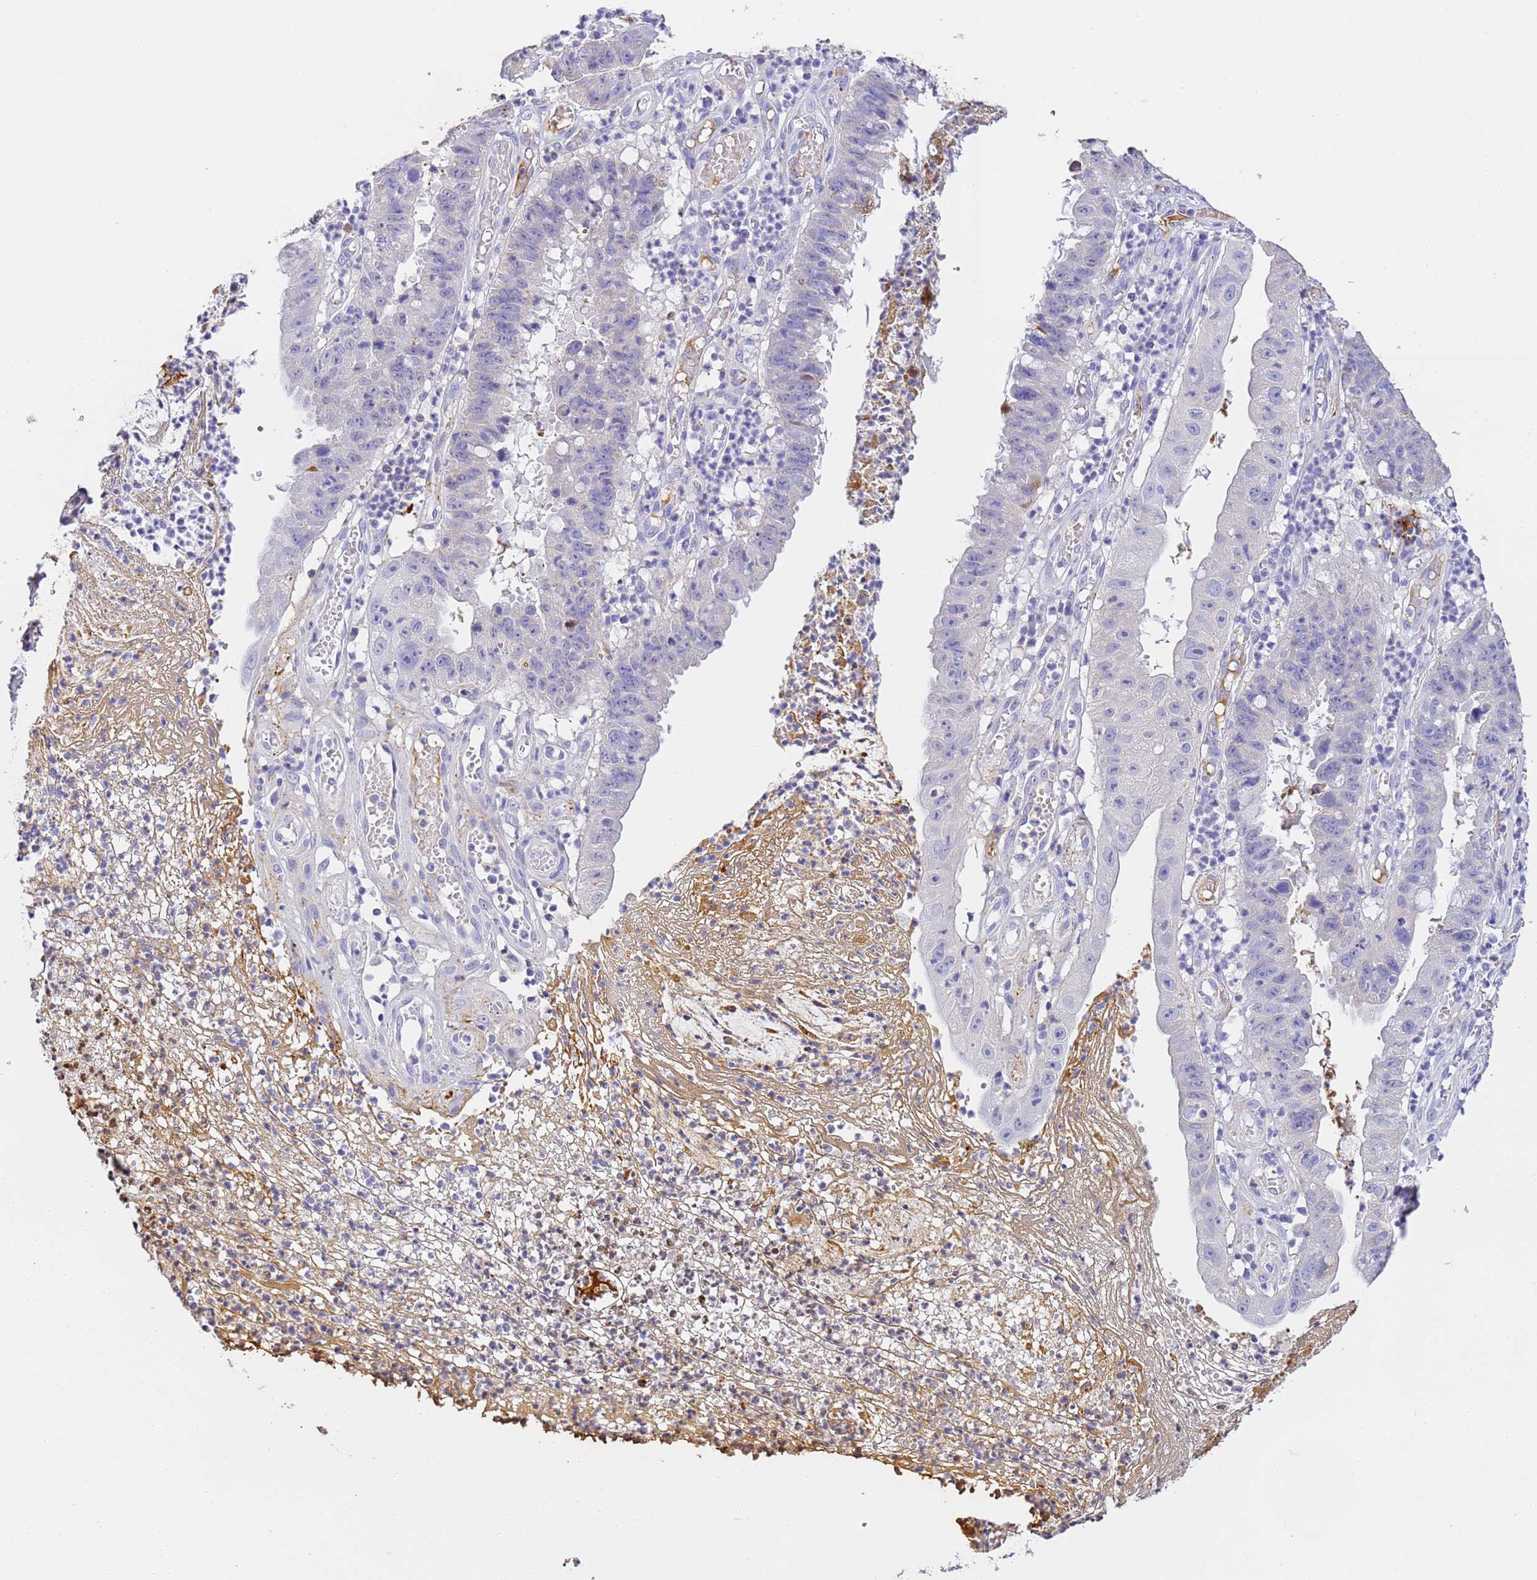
{"staining": {"intensity": "negative", "quantity": "none", "location": "none"}, "tissue": "stomach cancer", "cell_type": "Tumor cells", "image_type": "cancer", "snomed": [{"axis": "morphology", "description": "Adenocarcinoma, NOS"}, {"axis": "topography", "description": "Stomach"}], "caption": "Tumor cells show no significant protein positivity in adenocarcinoma (stomach).", "gene": "CFHR2", "patient": {"sex": "male", "age": 59}}